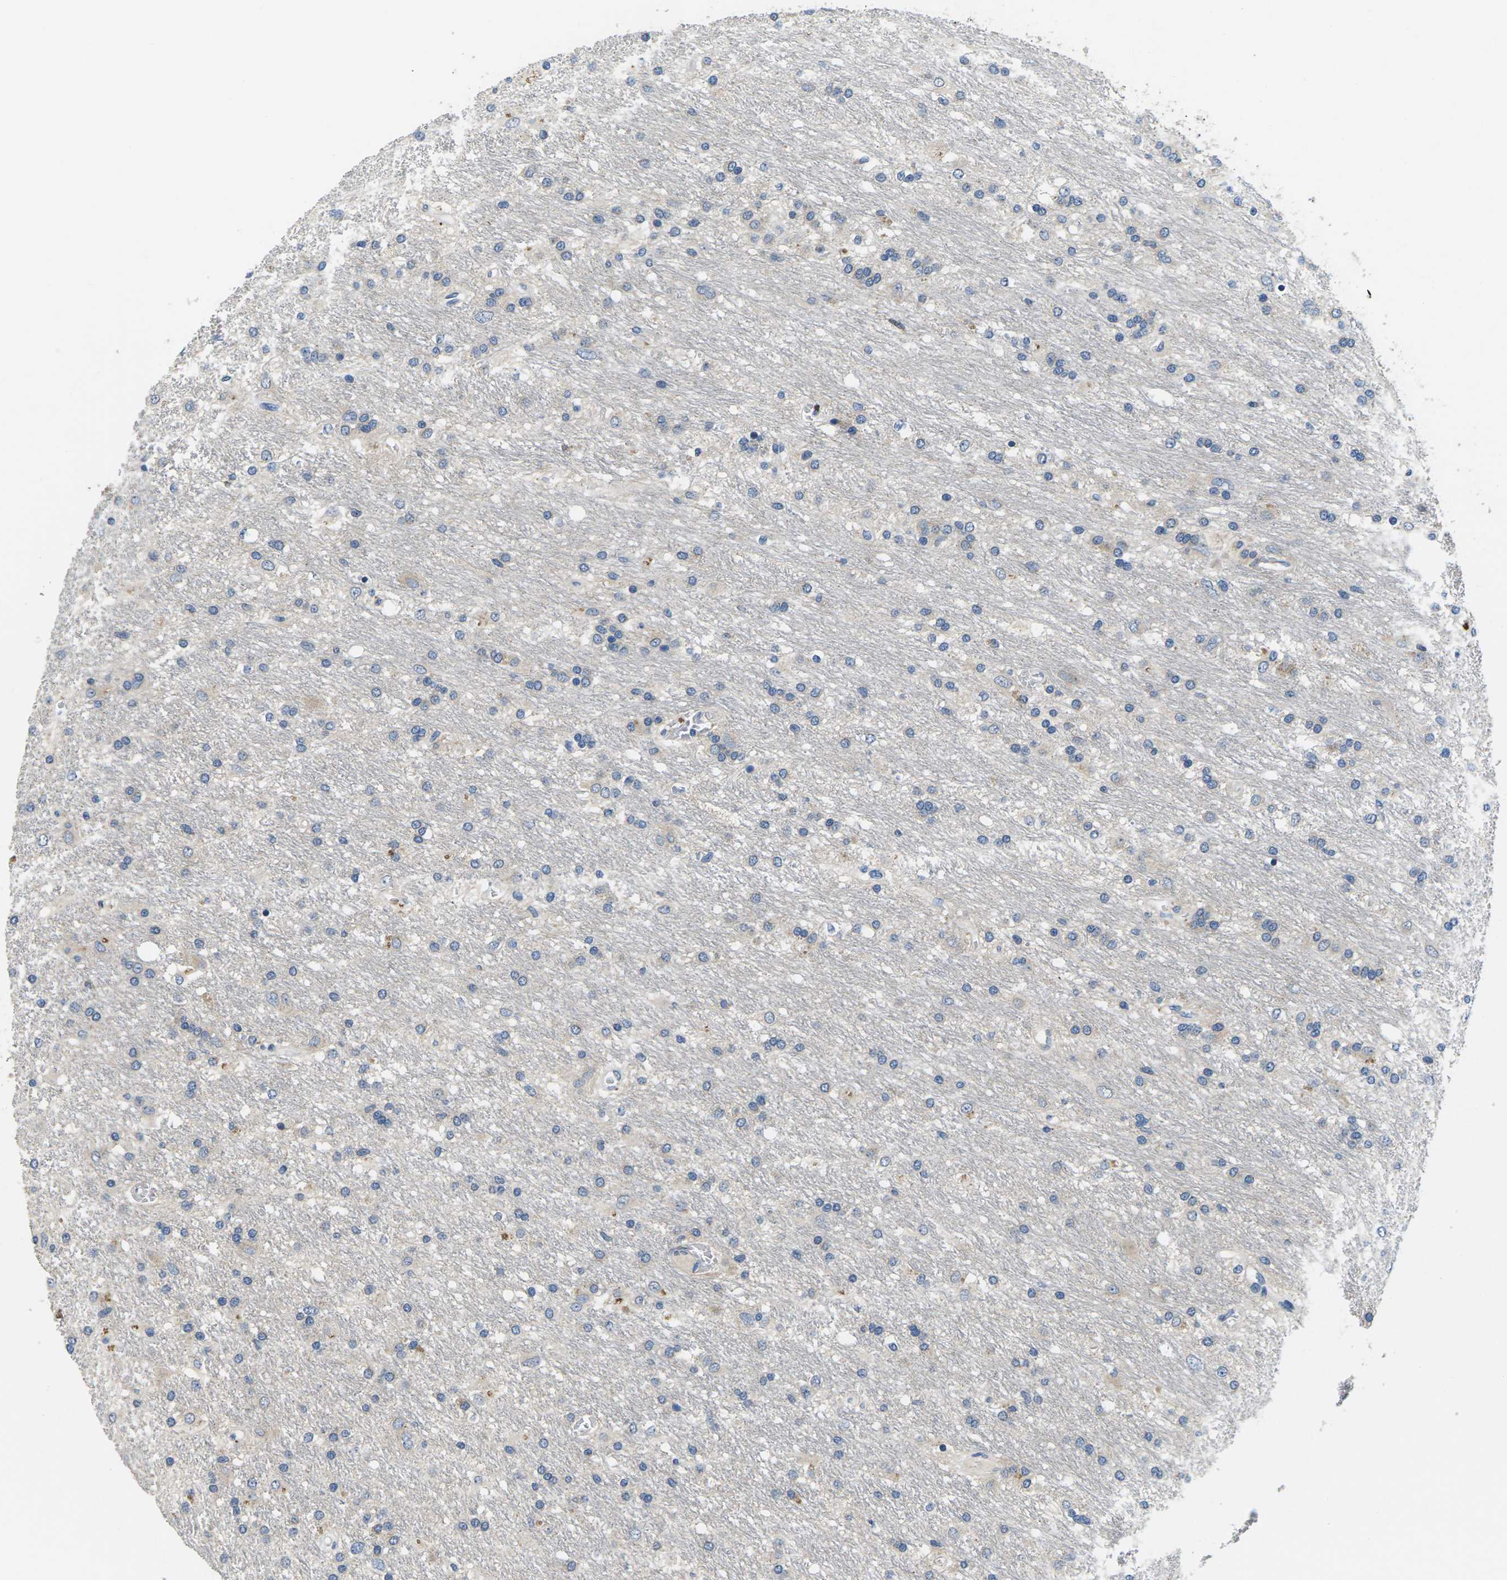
{"staining": {"intensity": "negative", "quantity": "none", "location": "none"}, "tissue": "glioma", "cell_type": "Tumor cells", "image_type": "cancer", "snomed": [{"axis": "morphology", "description": "Glioma, malignant, Low grade"}, {"axis": "topography", "description": "Brain"}], "caption": "DAB (3,3'-diaminobenzidine) immunohistochemical staining of human glioma exhibits no significant positivity in tumor cells.", "gene": "ERGIC3", "patient": {"sex": "male", "age": 77}}